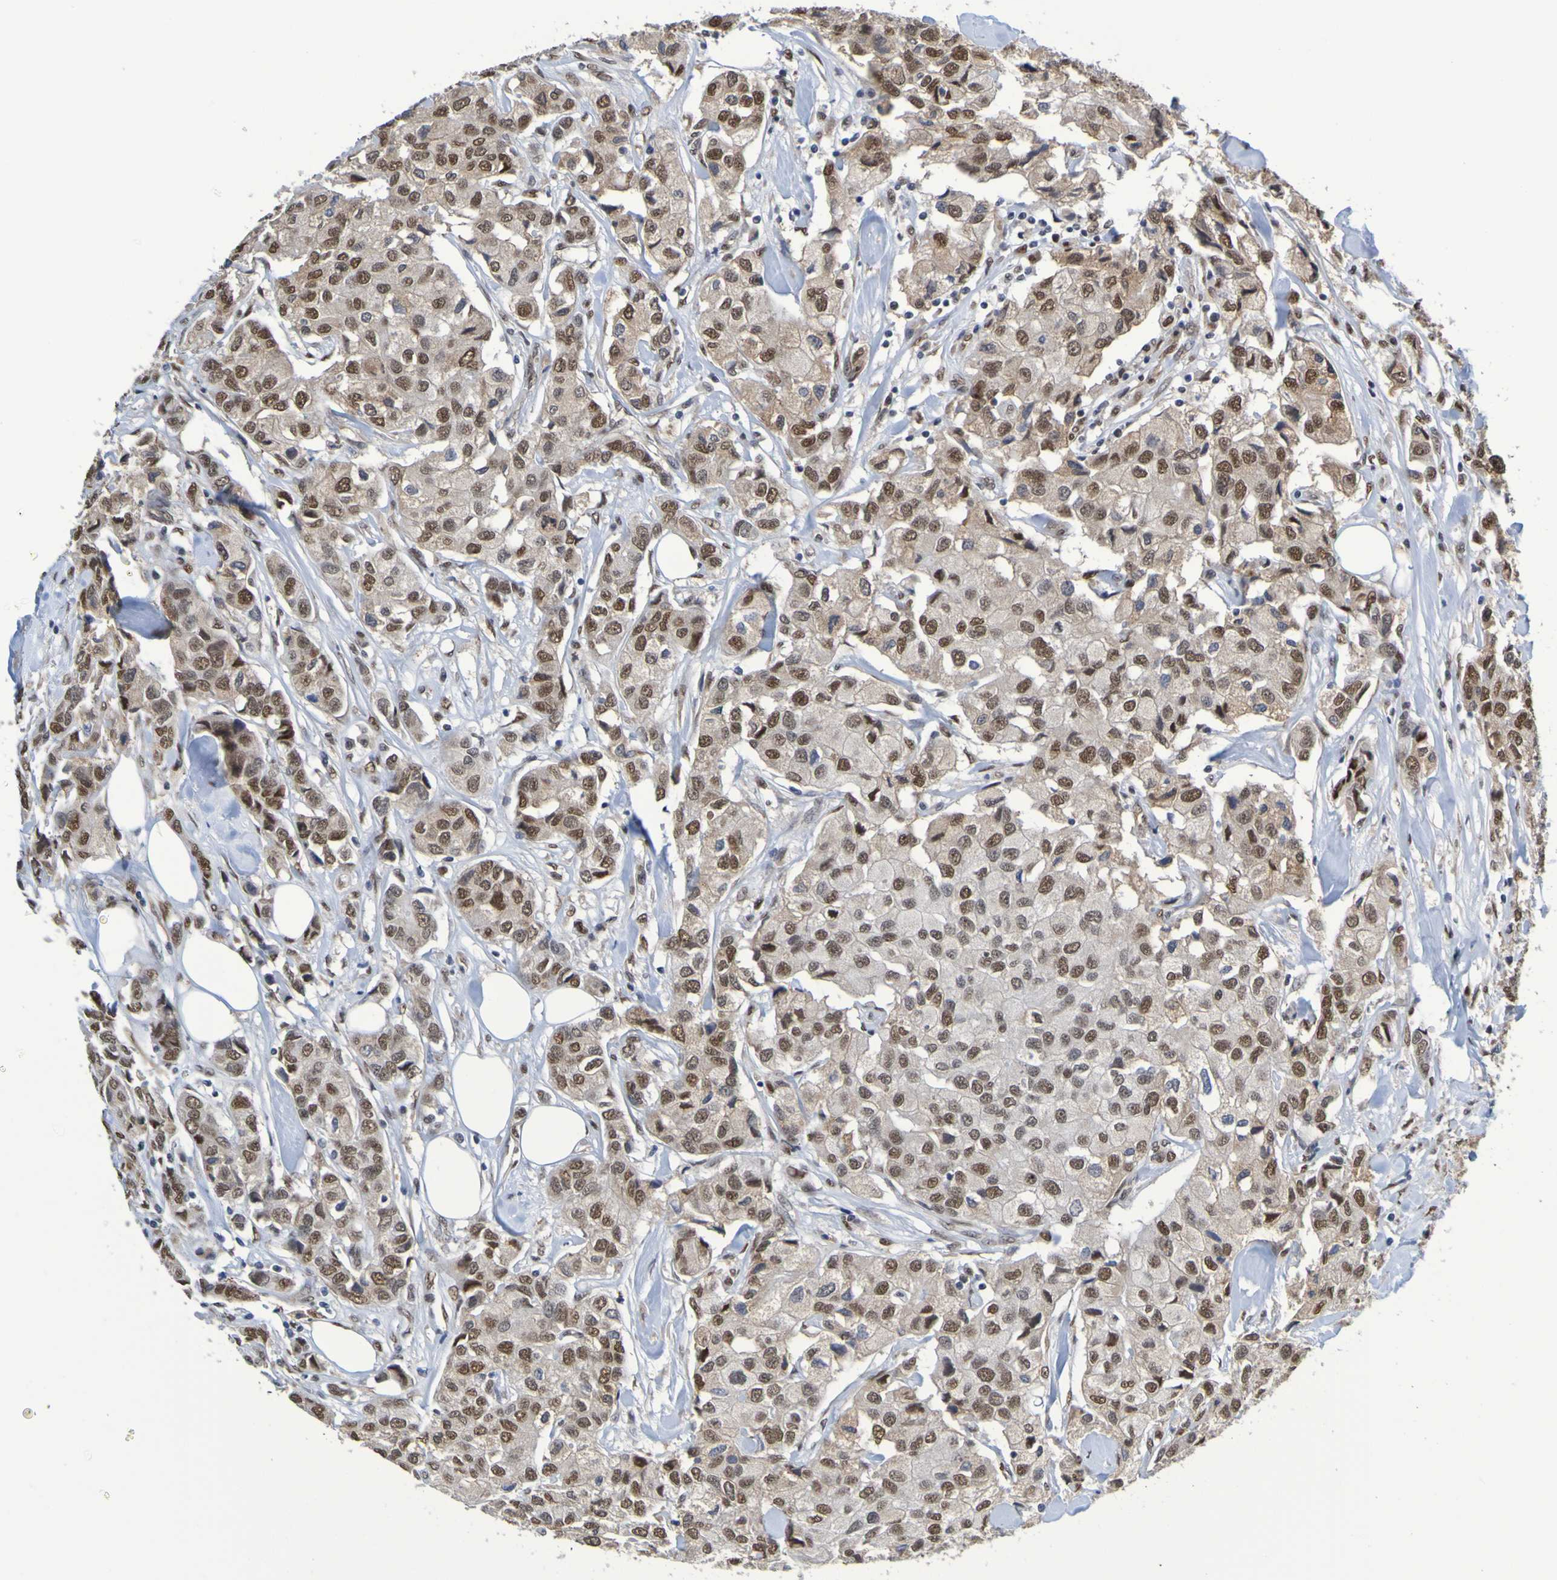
{"staining": {"intensity": "moderate", "quantity": ">75%", "location": "nuclear"}, "tissue": "breast cancer", "cell_type": "Tumor cells", "image_type": "cancer", "snomed": [{"axis": "morphology", "description": "Duct carcinoma"}, {"axis": "topography", "description": "Breast"}], "caption": "Immunohistochemistry (IHC) photomicrograph of neoplastic tissue: human infiltrating ductal carcinoma (breast) stained using IHC reveals medium levels of moderate protein expression localized specifically in the nuclear of tumor cells, appearing as a nuclear brown color.", "gene": "HDAC2", "patient": {"sex": "female", "age": 80}}